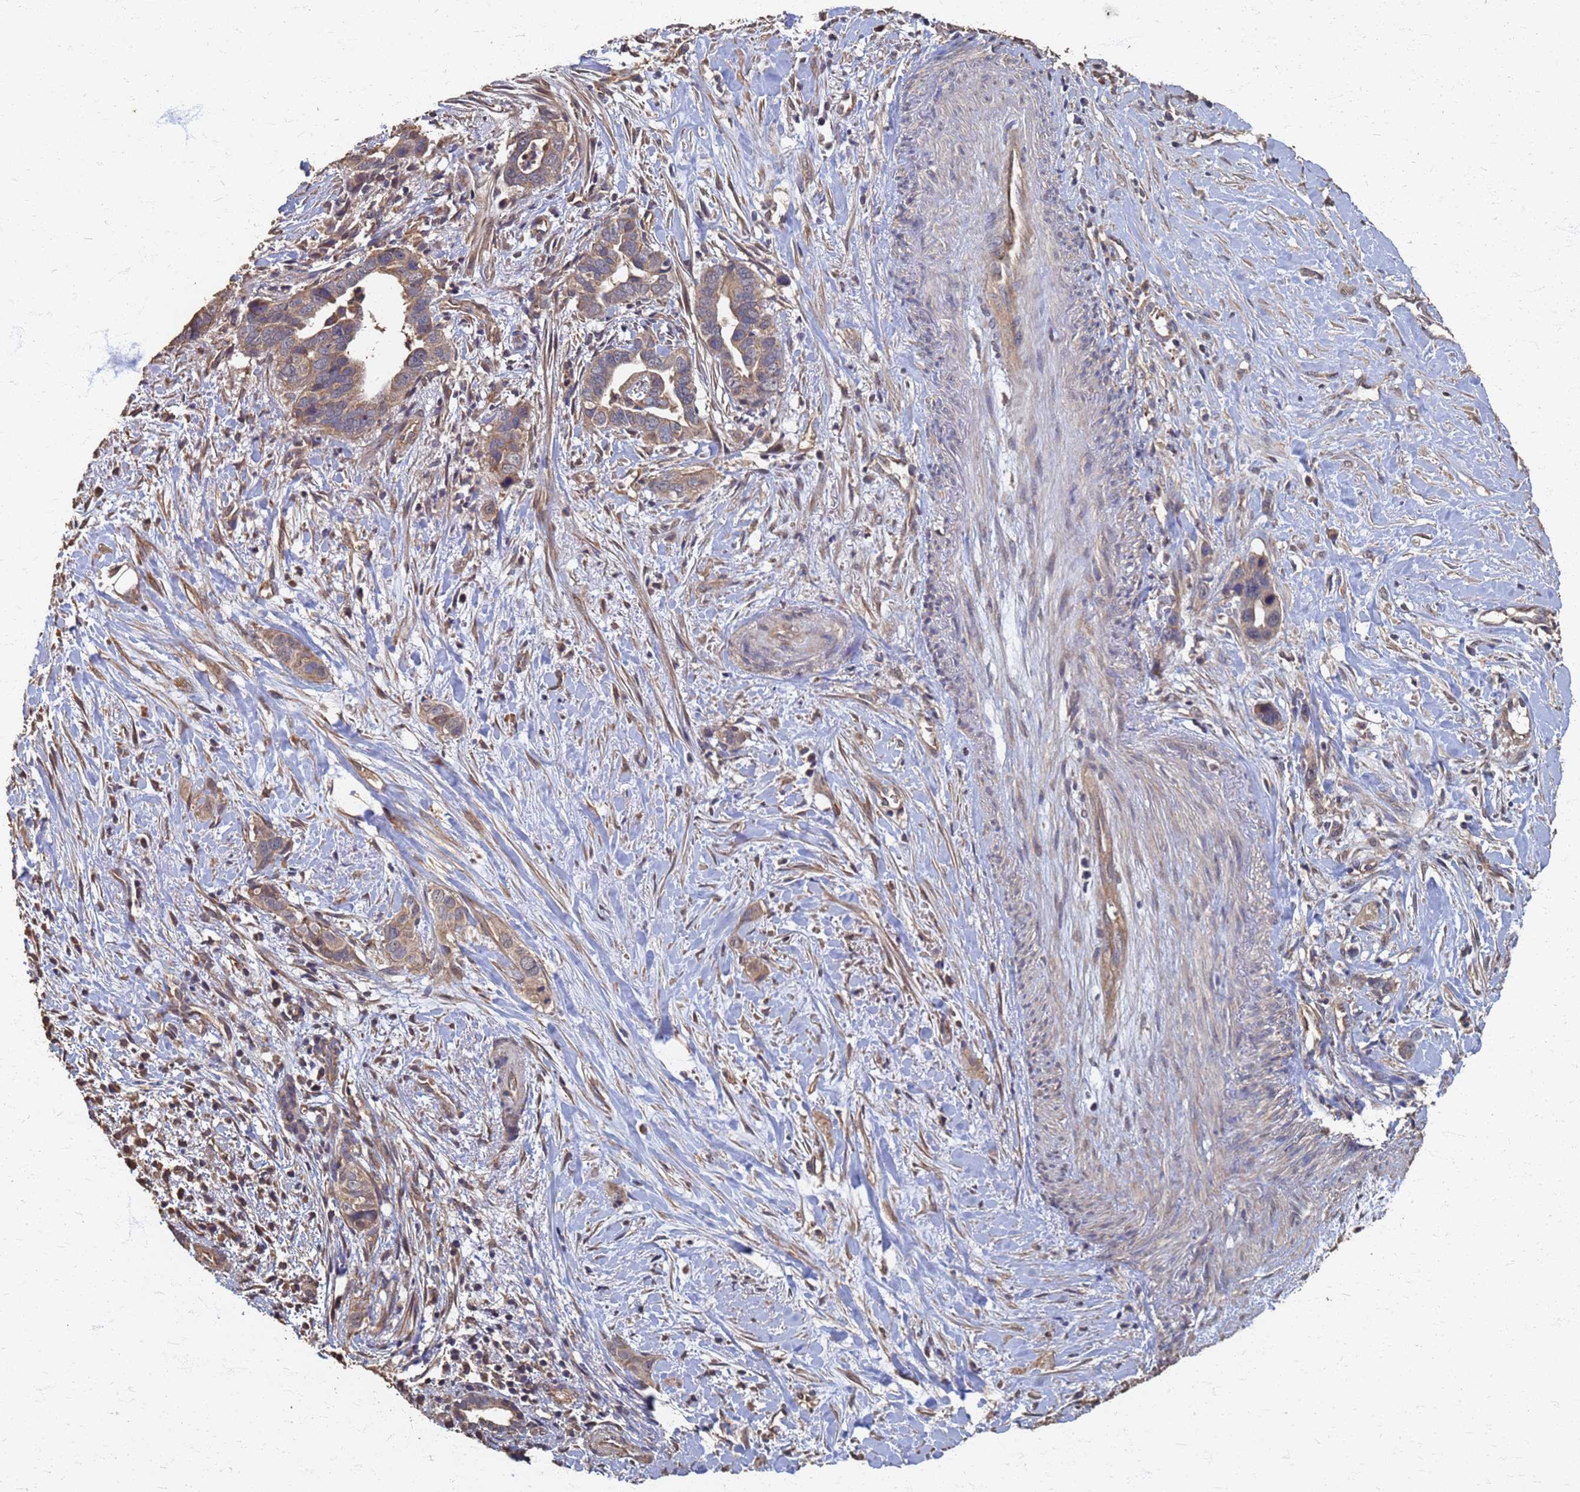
{"staining": {"intensity": "weak", "quantity": ">75%", "location": "cytoplasmic/membranous"}, "tissue": "liver cancer", "cell_type": "Tumor cells", "image_type": "cancer", "snomed": [{"axis": "morphology", "description": "Cholangiocarcinoma"}, {"axis": "topography", "description": "Liver"}], "caption": "Immunohistochemistry (IHC) of human liver cholangiocarcinoma demonstrates low levels of weak cytoplasmic/membranous expression in about >75% of tumor cells. (DAB (3,3'-diaminobenzidine) IHC, brown staining for protein, blue staining for nuclei).", "gene": "DPH5", "patient": {"sex": "female", "age": 79}}